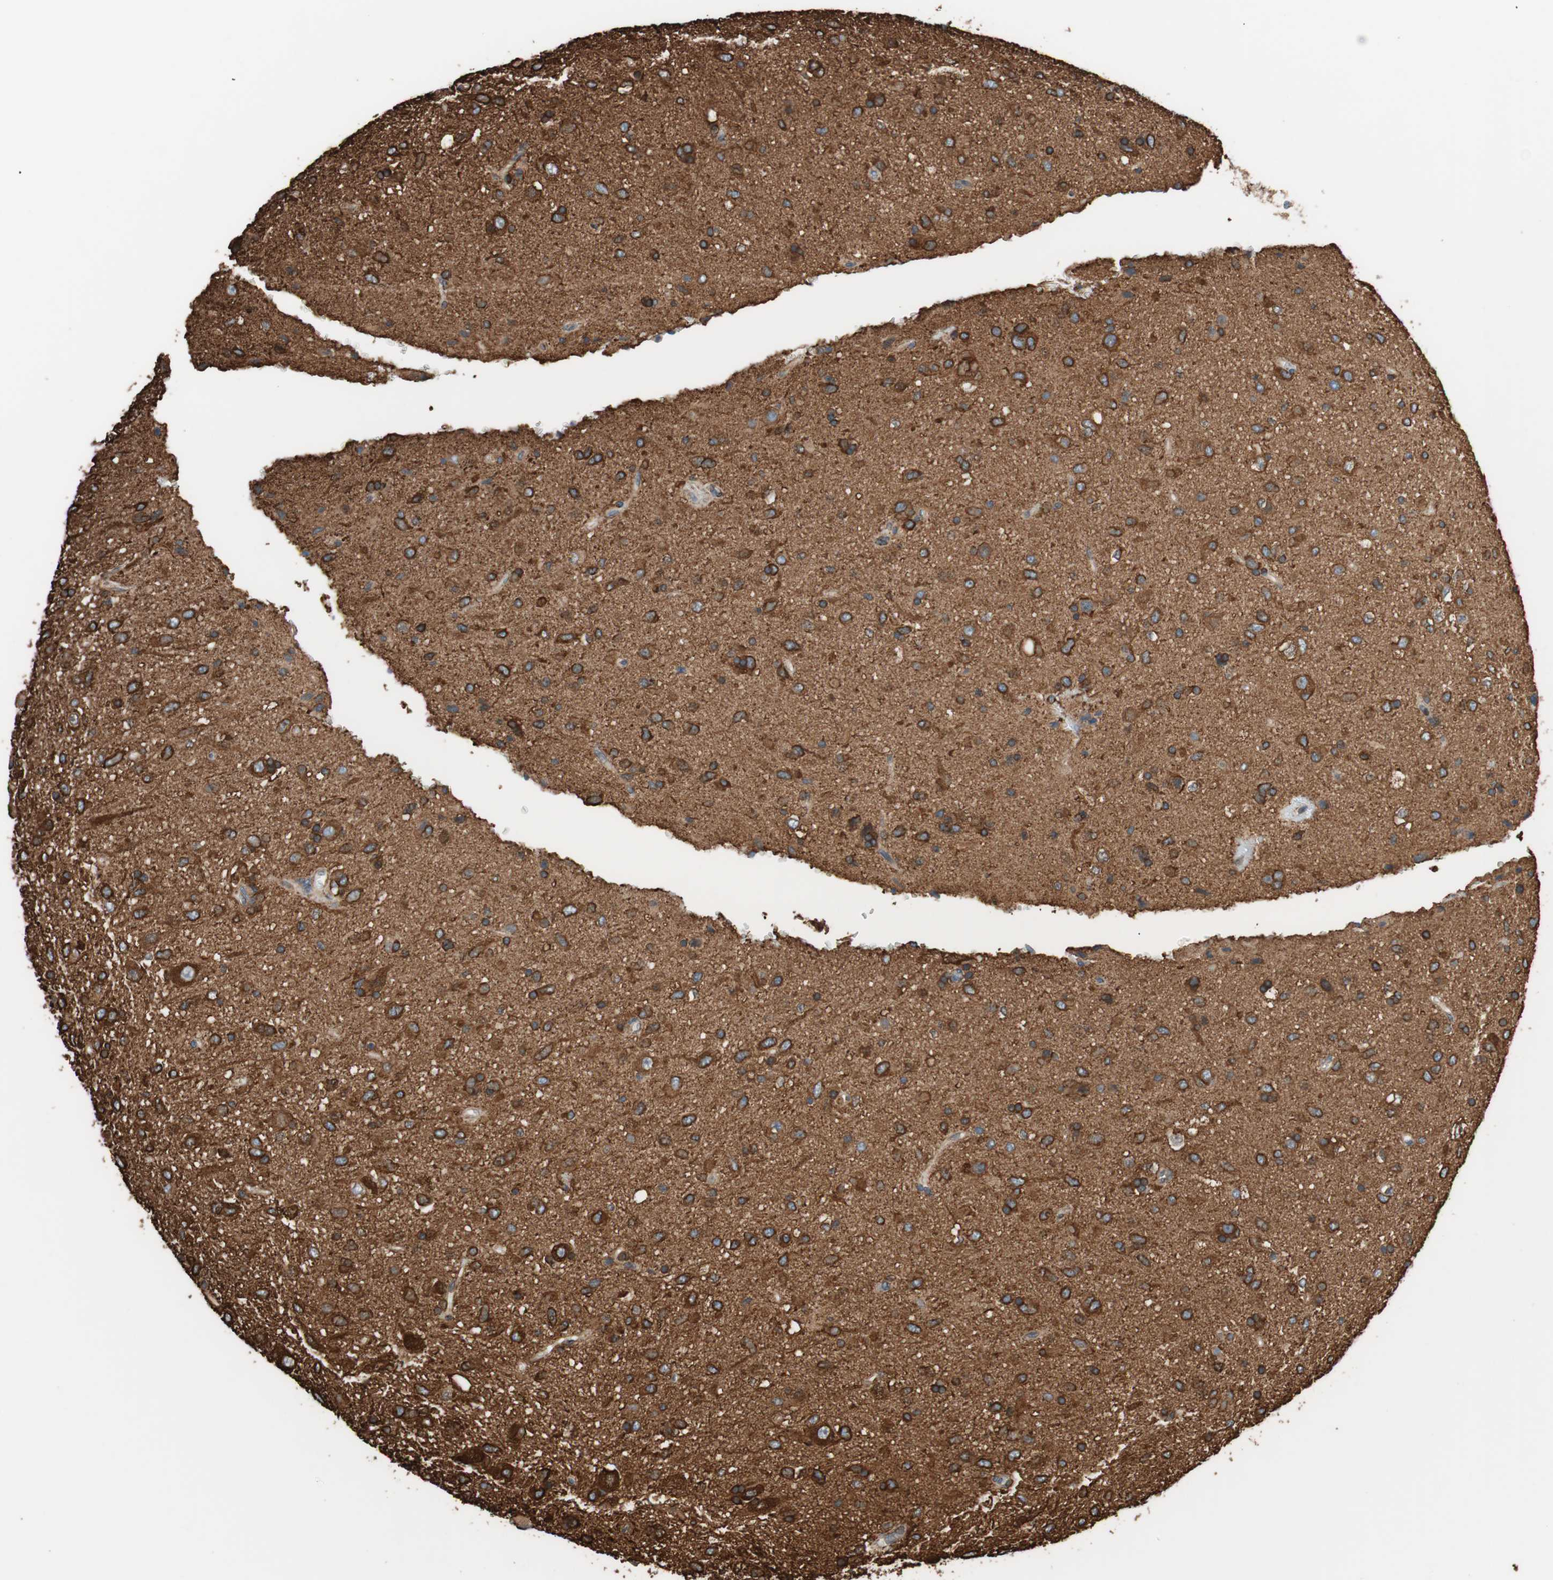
{"staining": {"intensity": "strong", "quantity": ">75%", "location": "cytoplasmic/membranous"}, "tissue": "glioma", "cell_type": "Tumor cells", "image_type": "cancer", "snomed": [{"axis": "morphology", "description": "Glioma, malignant, Low grade"}, {"axis": "topography", "description": "Brain"}], "caption": "Malignant low-grade glioma stained with IHC displays strong cytoplasmic/membranous expression in approximately >75% of tumor cells.", "gene": "GPSM2", "patient": {"sex": "male", "age": 77}}